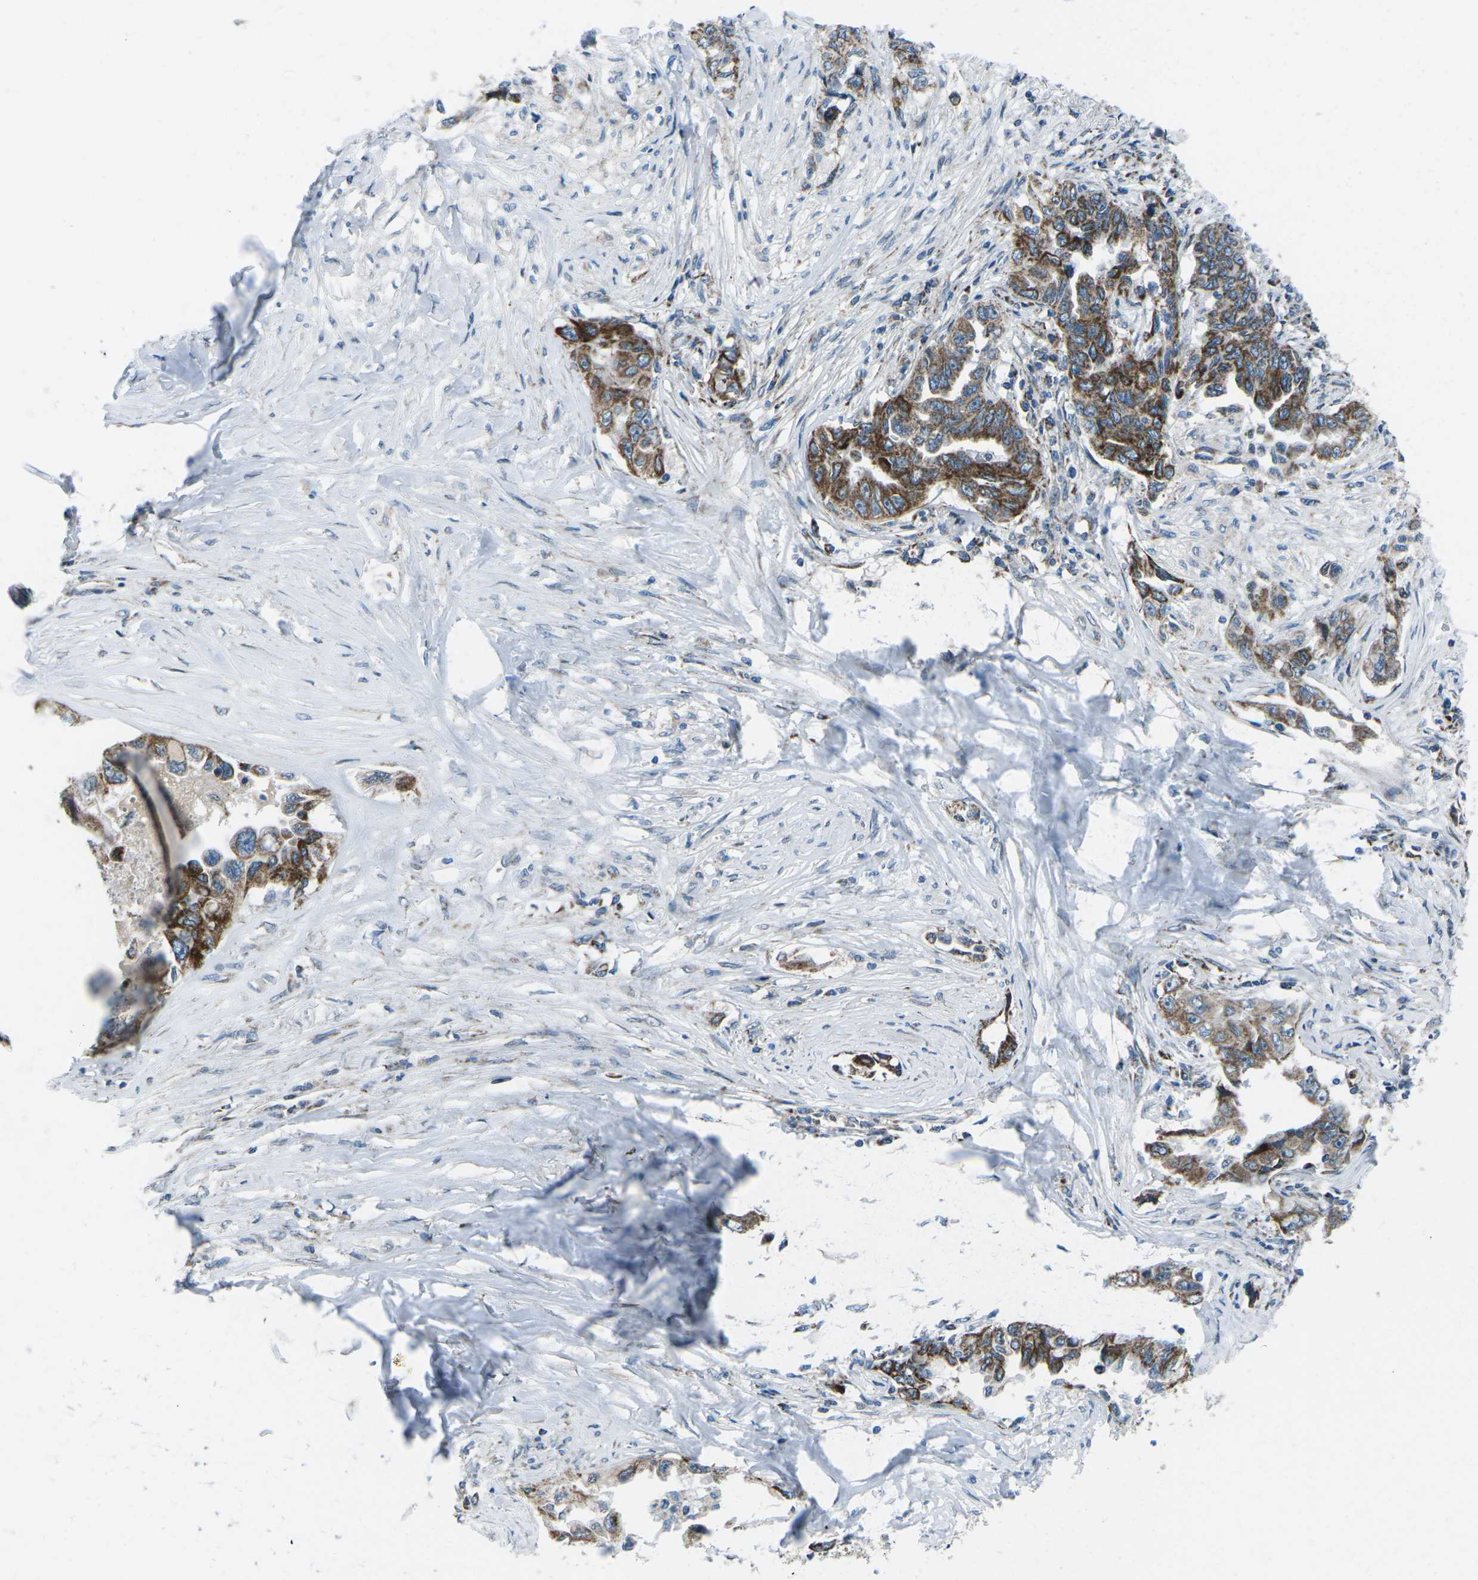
{"staining": {"intensity": "moderate", "quantity": ">75%", "location": "cytoplasmic/membranous"}, "tissue": "lung cancer", "cell_type": "Tumor cells", "image_type": "cancer", "snomed": [{"axis": "morphology", "description": "Adenocarcinoma, NOS"}, {"axis": "topography", "description": "Lung"}], "caption": "Tumor cells exhibit medium levels of moderate cytoplasmic/membranous positivity in approximately >75% of cells in lung cancer.", "gene": "RFESD", "patient": {"sex": "female", "age": 51}}